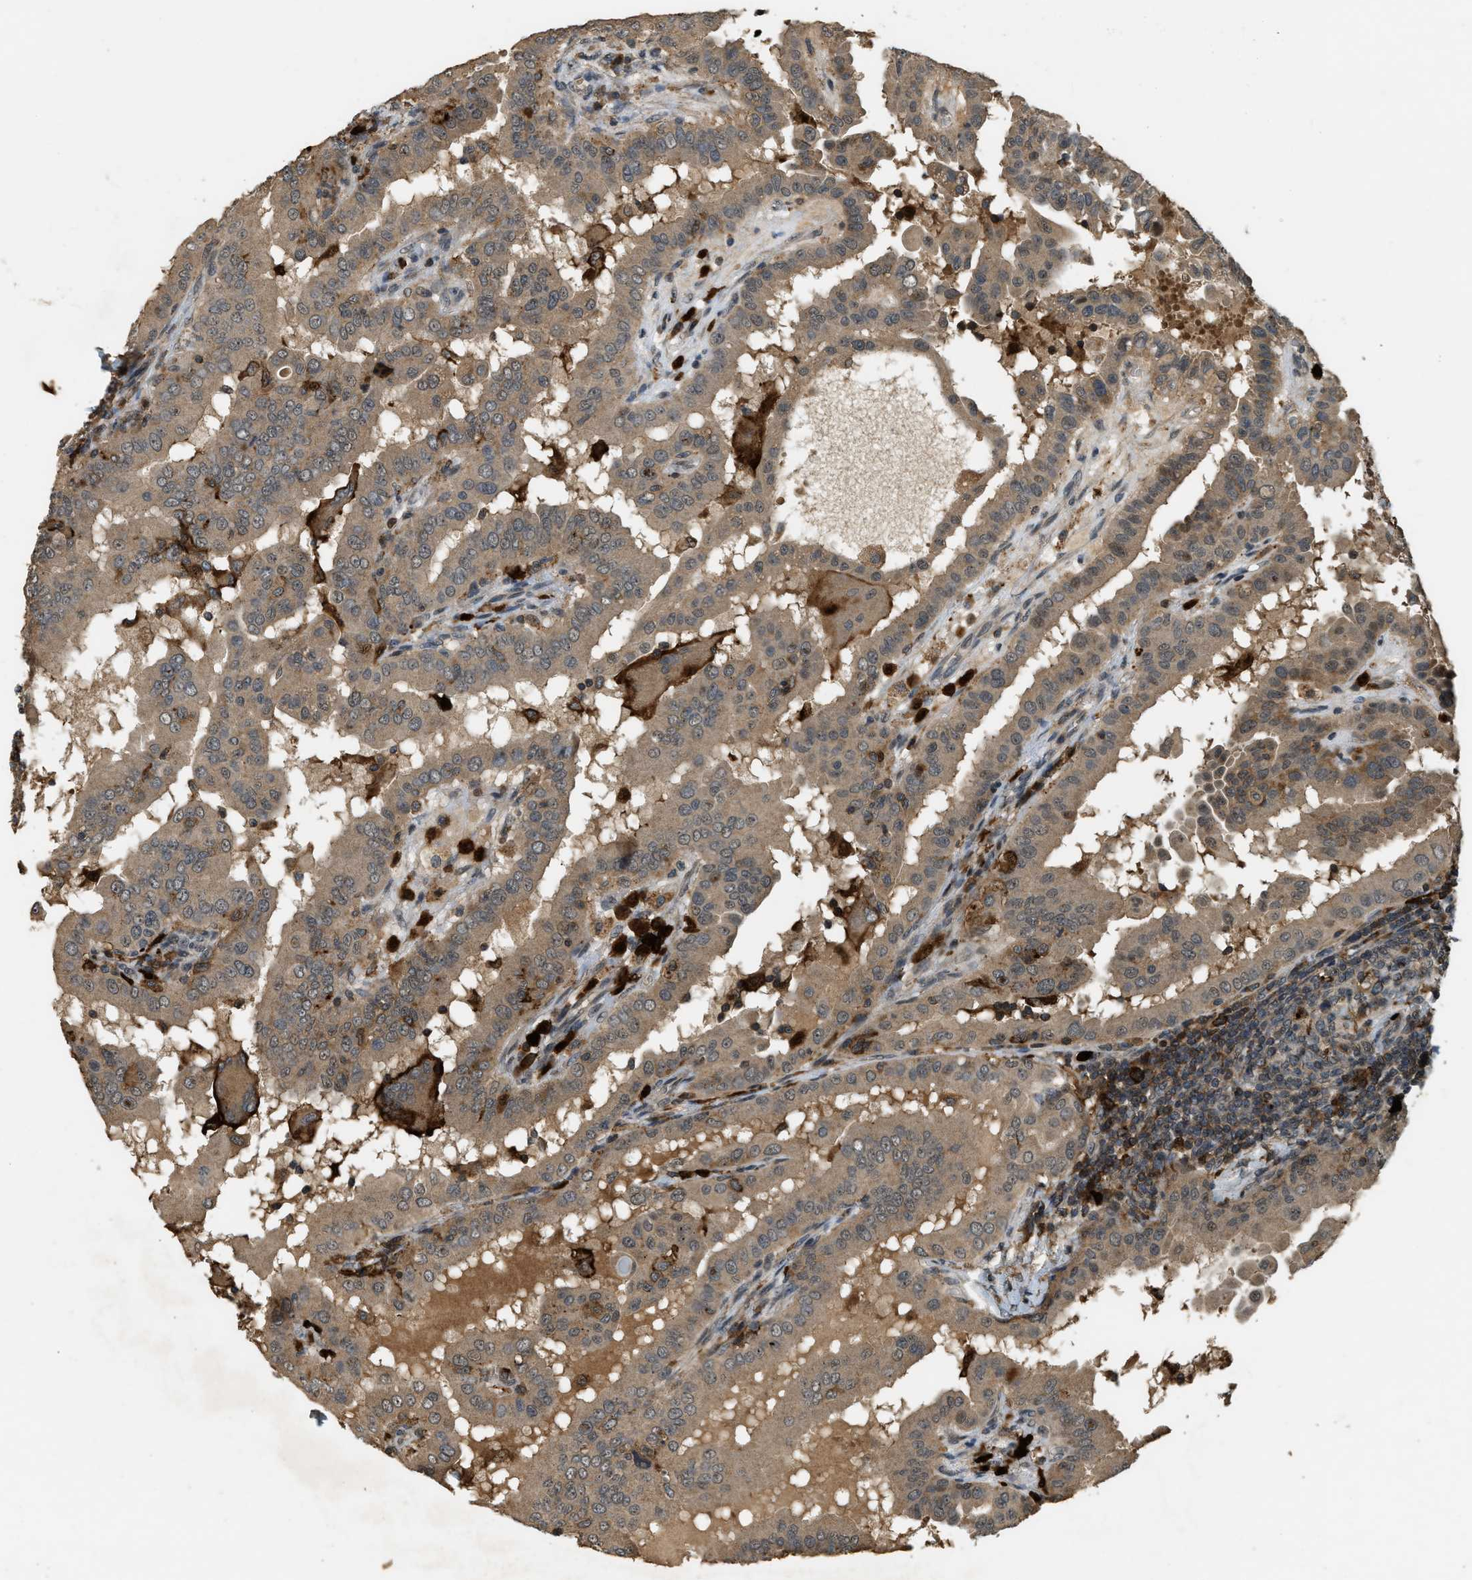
{"staining": {"intensity": "moderate", "quantity": ">75%", "location": "cytoplasmic/membranous"}, "tissue": "thyroid cancer", "cell_type": "Tumor cells", "image_type": "cancer", "snomed": [{"axis": "morphology", "description": "Papillary adenocarcinoma, NOS"}, {"axis": "topography", "description": "Thyroid gland"}], "caption": "High-magnification brightfield microscopy of thyroid papillary adenocarcinoma stained with DAB (3,3'-diaminobenzidine) (brown) and counterstained with hematoxylin (blue). tumor cells exhibit moderate cytoplasmic/membranous staining is identified in about>75% of cells.", "gene": "RNF141", "patient": {"sex": "male", "age": 33}}